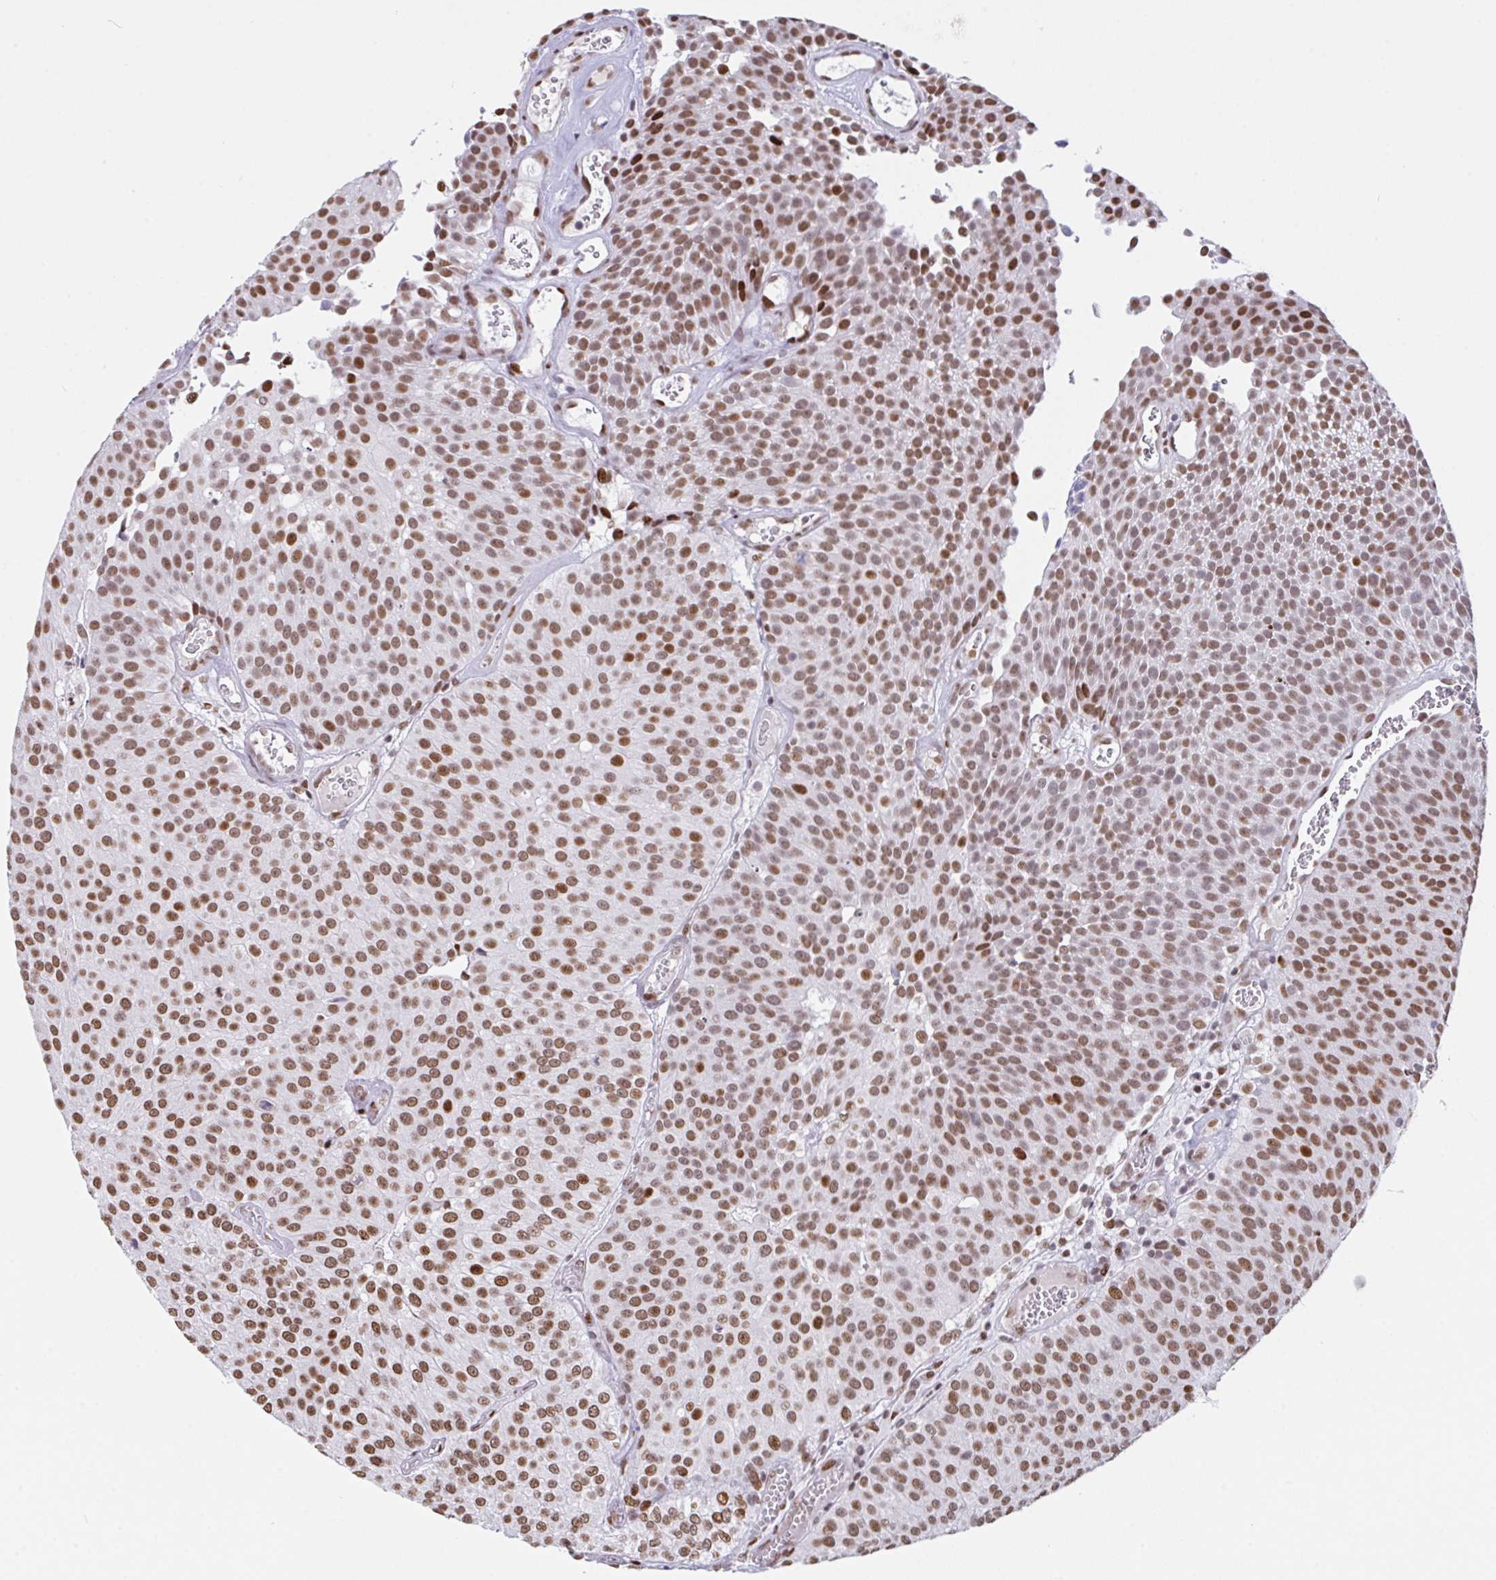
{"staining": {"intensity": "moderate", "quantity": ">75%", "location": "nuclear"}, "tissue": "urothelial cancer", "cell_type": "Tumor cells", "image_type": "cancer", "snomed": [{"axis": "morphology", "description": "Urothelial carcinoma, Low grade"}, {"axis": "topography", "description": "Urinary bladder"}], "caption": "Immunohistochemical staining of urothelial cancer shows medium levels of moderate nuclear protein expression in about >75% of tumor cells.", "gene": "CLP1", "patient": {"sex": "female", "age": 79}}